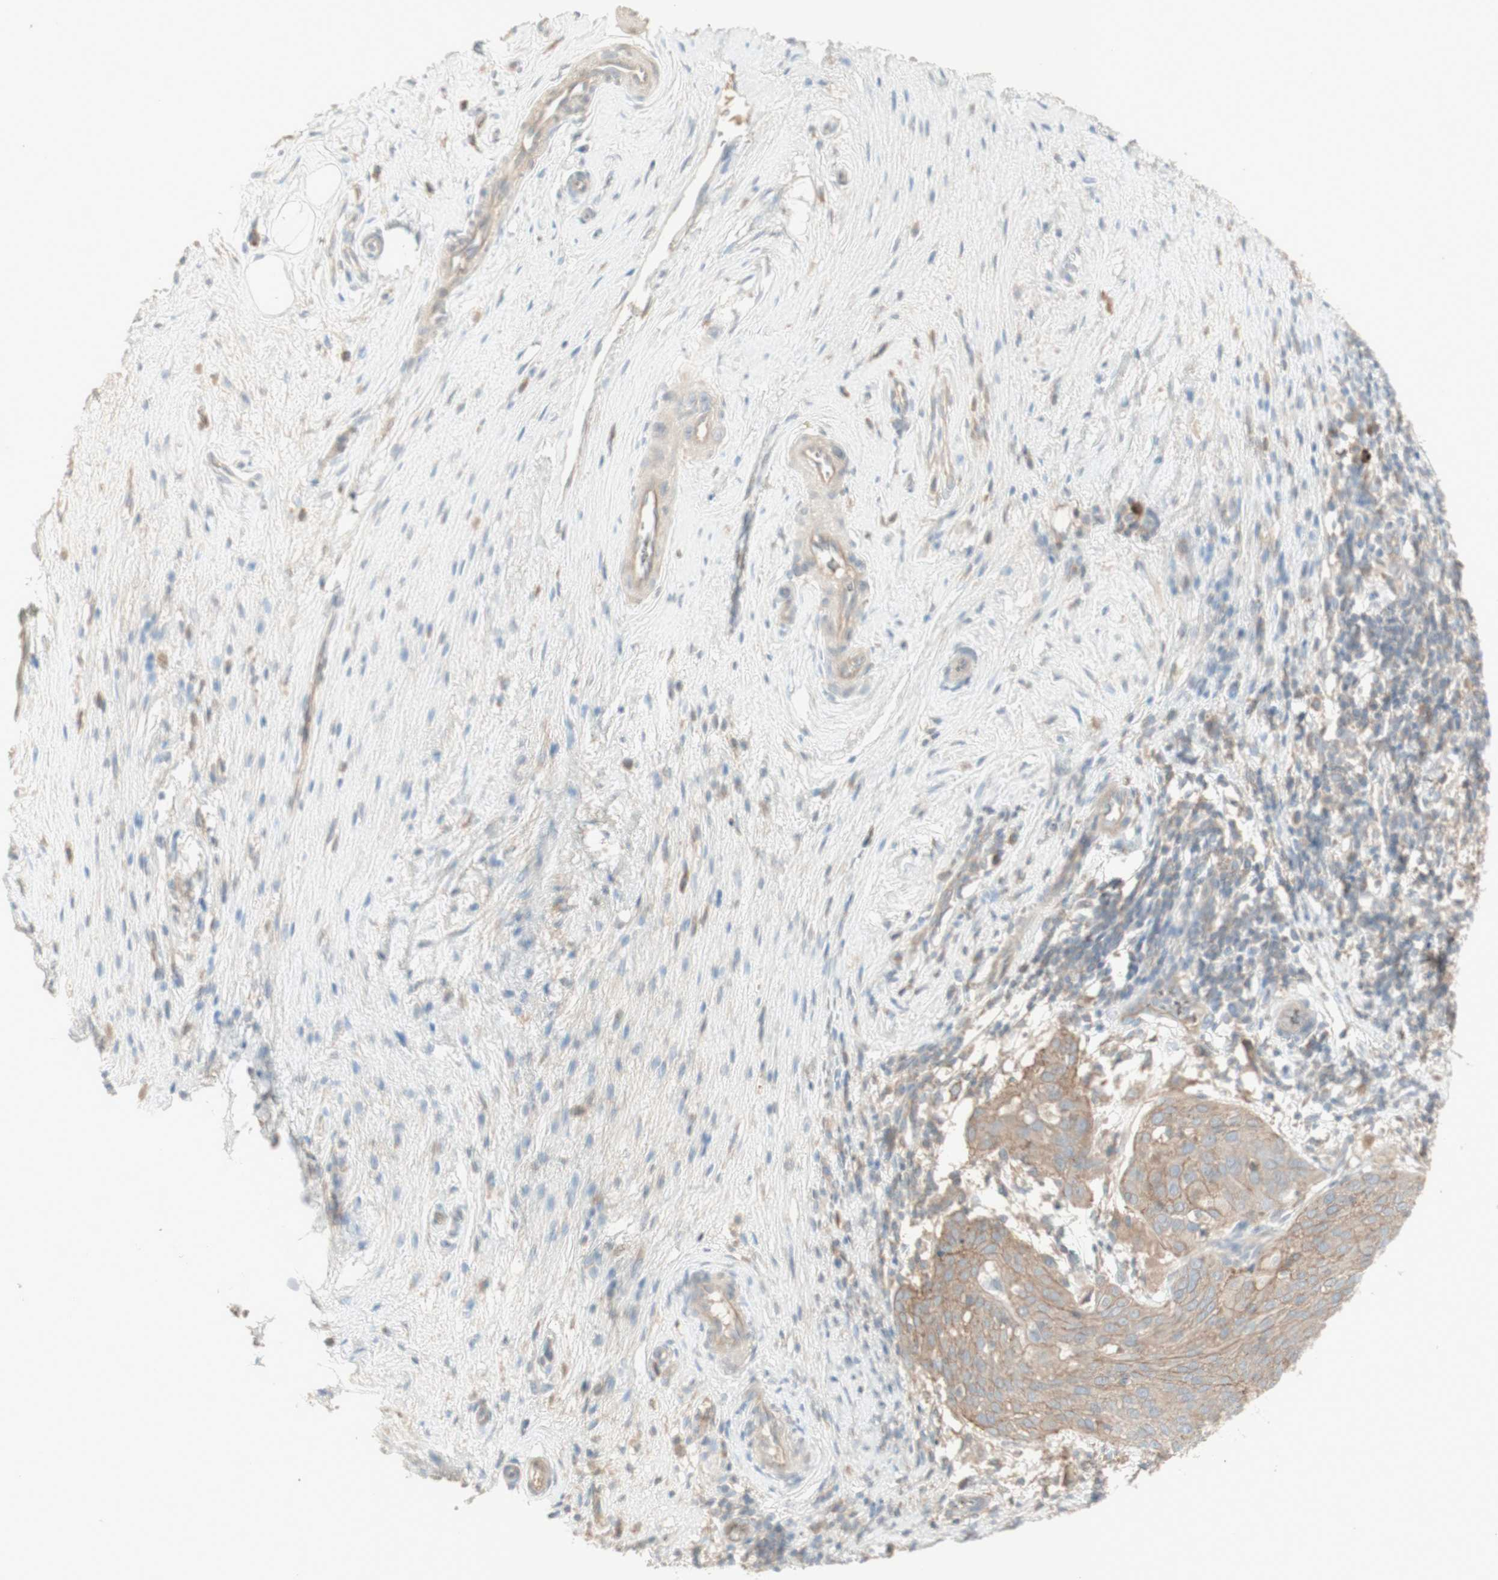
{"staining": {"intensity": "weak", "quantity": ">75%", "location": "cytoplasmic/membranous"}, "tissue": "cervical cancer", "cell_type": "Tumor cells", "image_type": "cancer", "snomed": [{"axis": "morphology", "description": "Squamous cell carcinoma, NOS"}, {"axis": "topography", "description": "Cervix"}], "caption": "A brown stain labels weak cytoplasmic/membranous staining of a protein in human cervical squamous cell carcinoma tumor cells. (IHC, brightfield microscopy, high magnification).", "gene": "PTGER4", "patient": {"sex": "female", "age": 51}}